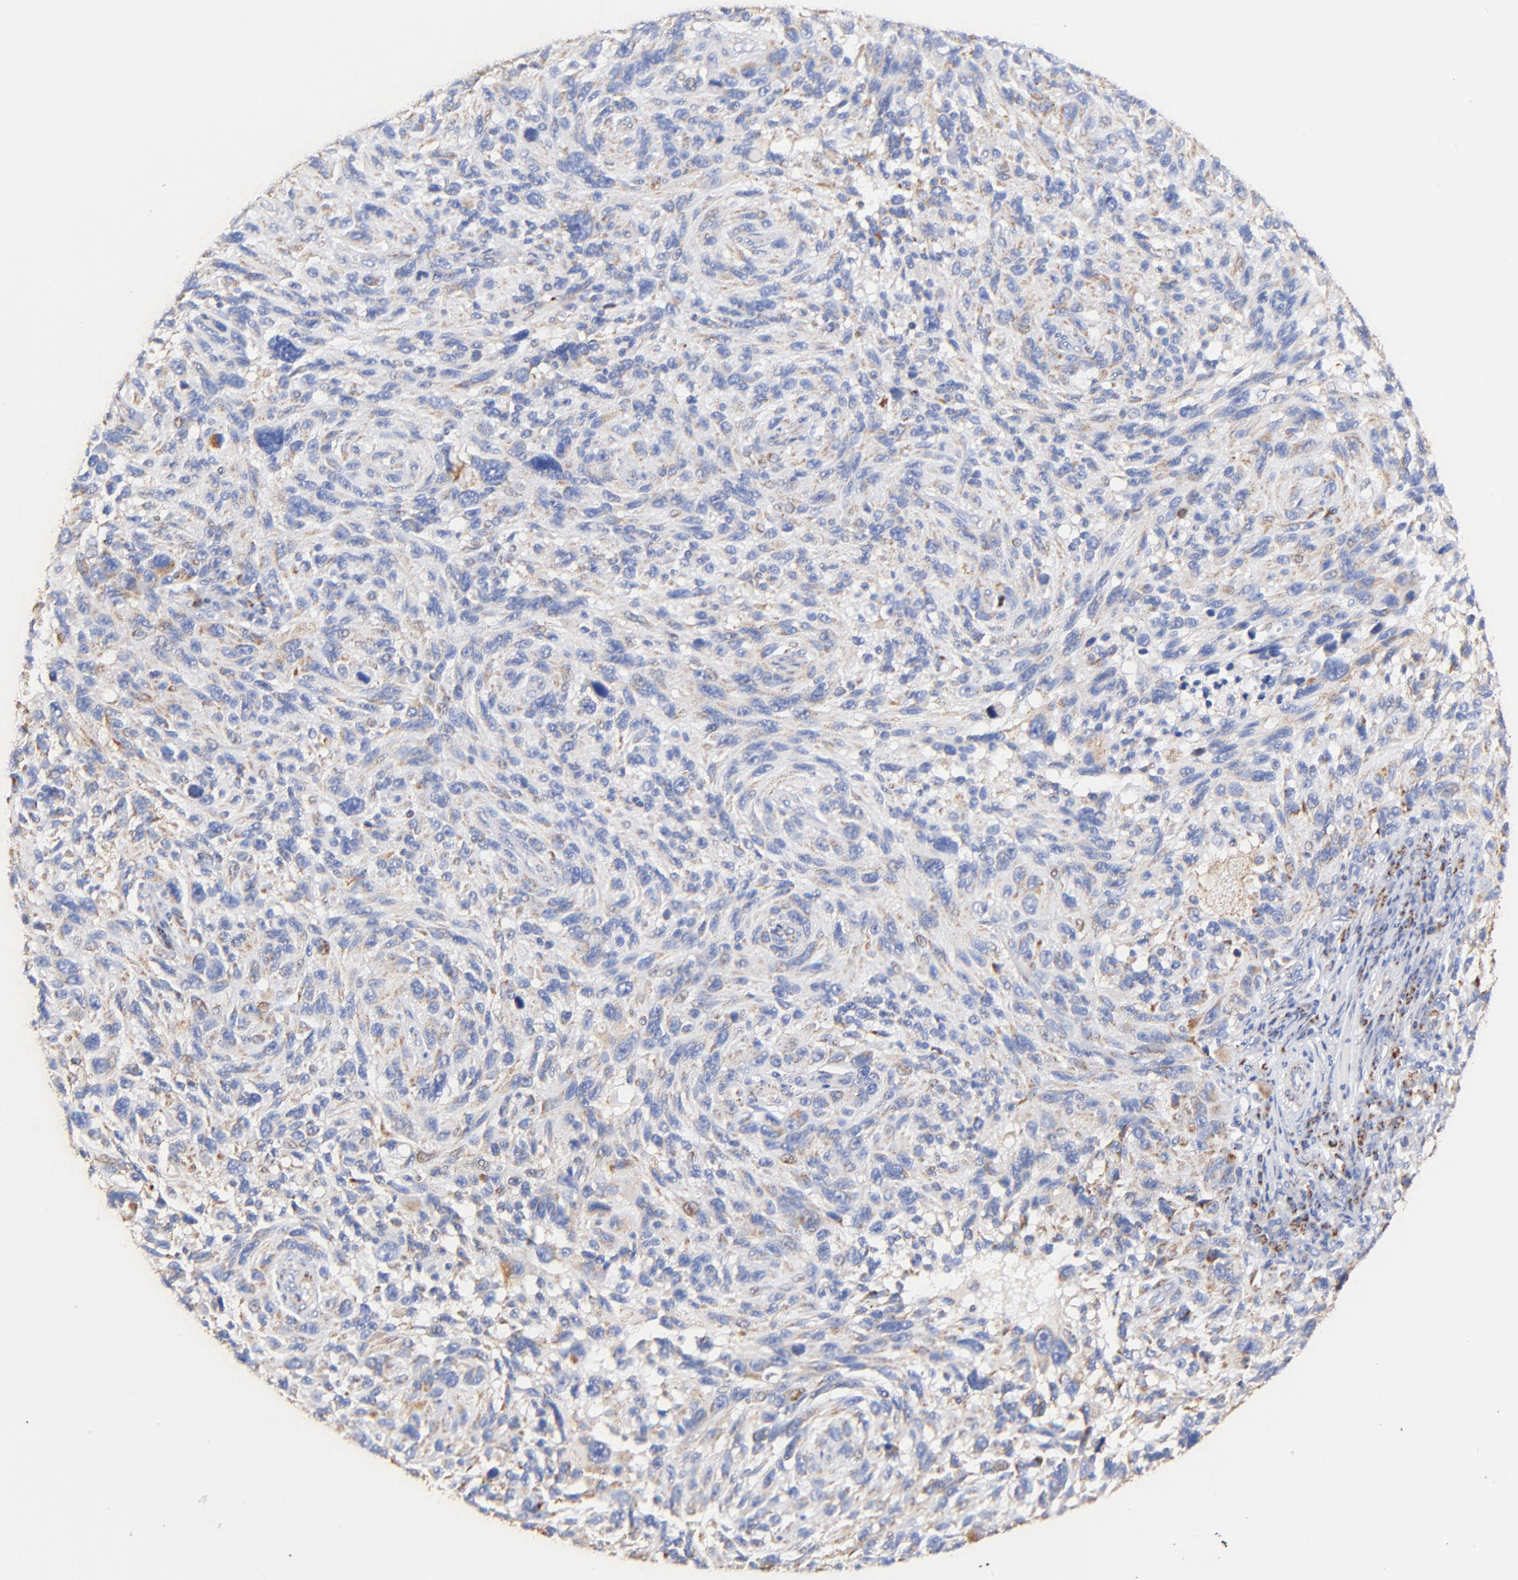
{"staining": {"intensity": "moderate", "quantity": "25%-75%", "location": "cytoplasmic/membranous"}, "tissue": "melanoma", "cell_type": "Tumor cells", "image_type": "cancer", "snomed": [{"axis": "morphology", "description": "Malignant melanoma, NOS"}, {"axis": "topography", "description": "Skin"}], "caption": "Melanoma was stained to show a protein in brown. There is medium levels of moderate cytoplasmic/membranous positivity in approximately 25%-75% of tumor cells.", "gene": "ATP5F1D", "patient": {"sex": "male", "age": 53}}